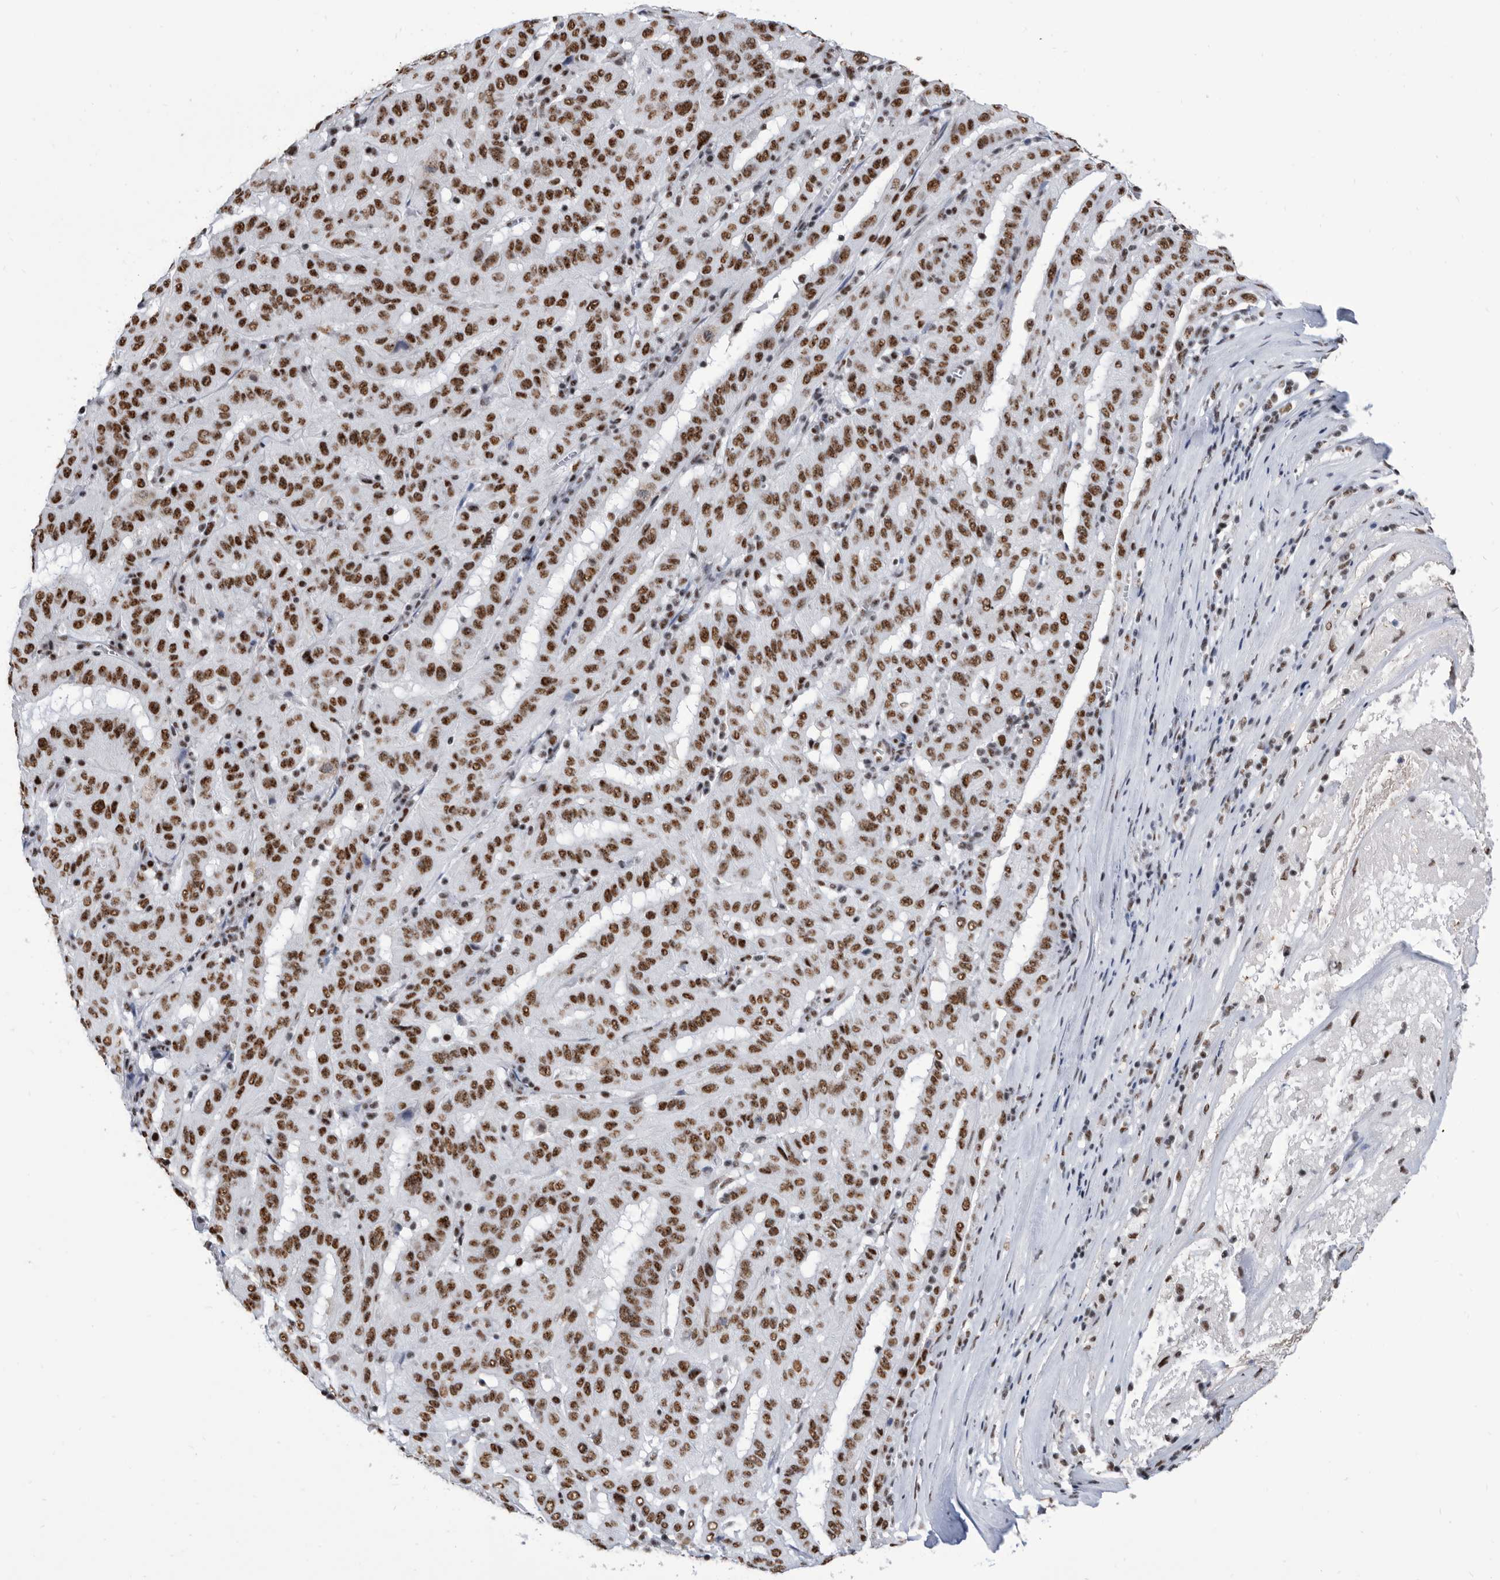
{"staining": {"intensity": "strong", "quantity": ">75%", "location": "nuclear"}, "tissue": "pancreatic cancer", "cell_type": "Tumor cells", "image_type": "cancer", "snomed": [{"axis": "morphology", "description": "Adenocarcinoma, NOS"}, {"axis": "topography", "description": "Pancreas"}], "caption": "This is a histology image of immunohistochemistry (IHC) staining of pancreatic cancer, which shows strong positivity in the nuclear of tumor cells.", "gene": "SF3A1", "patient": {"sex": "male", "age": 63}}